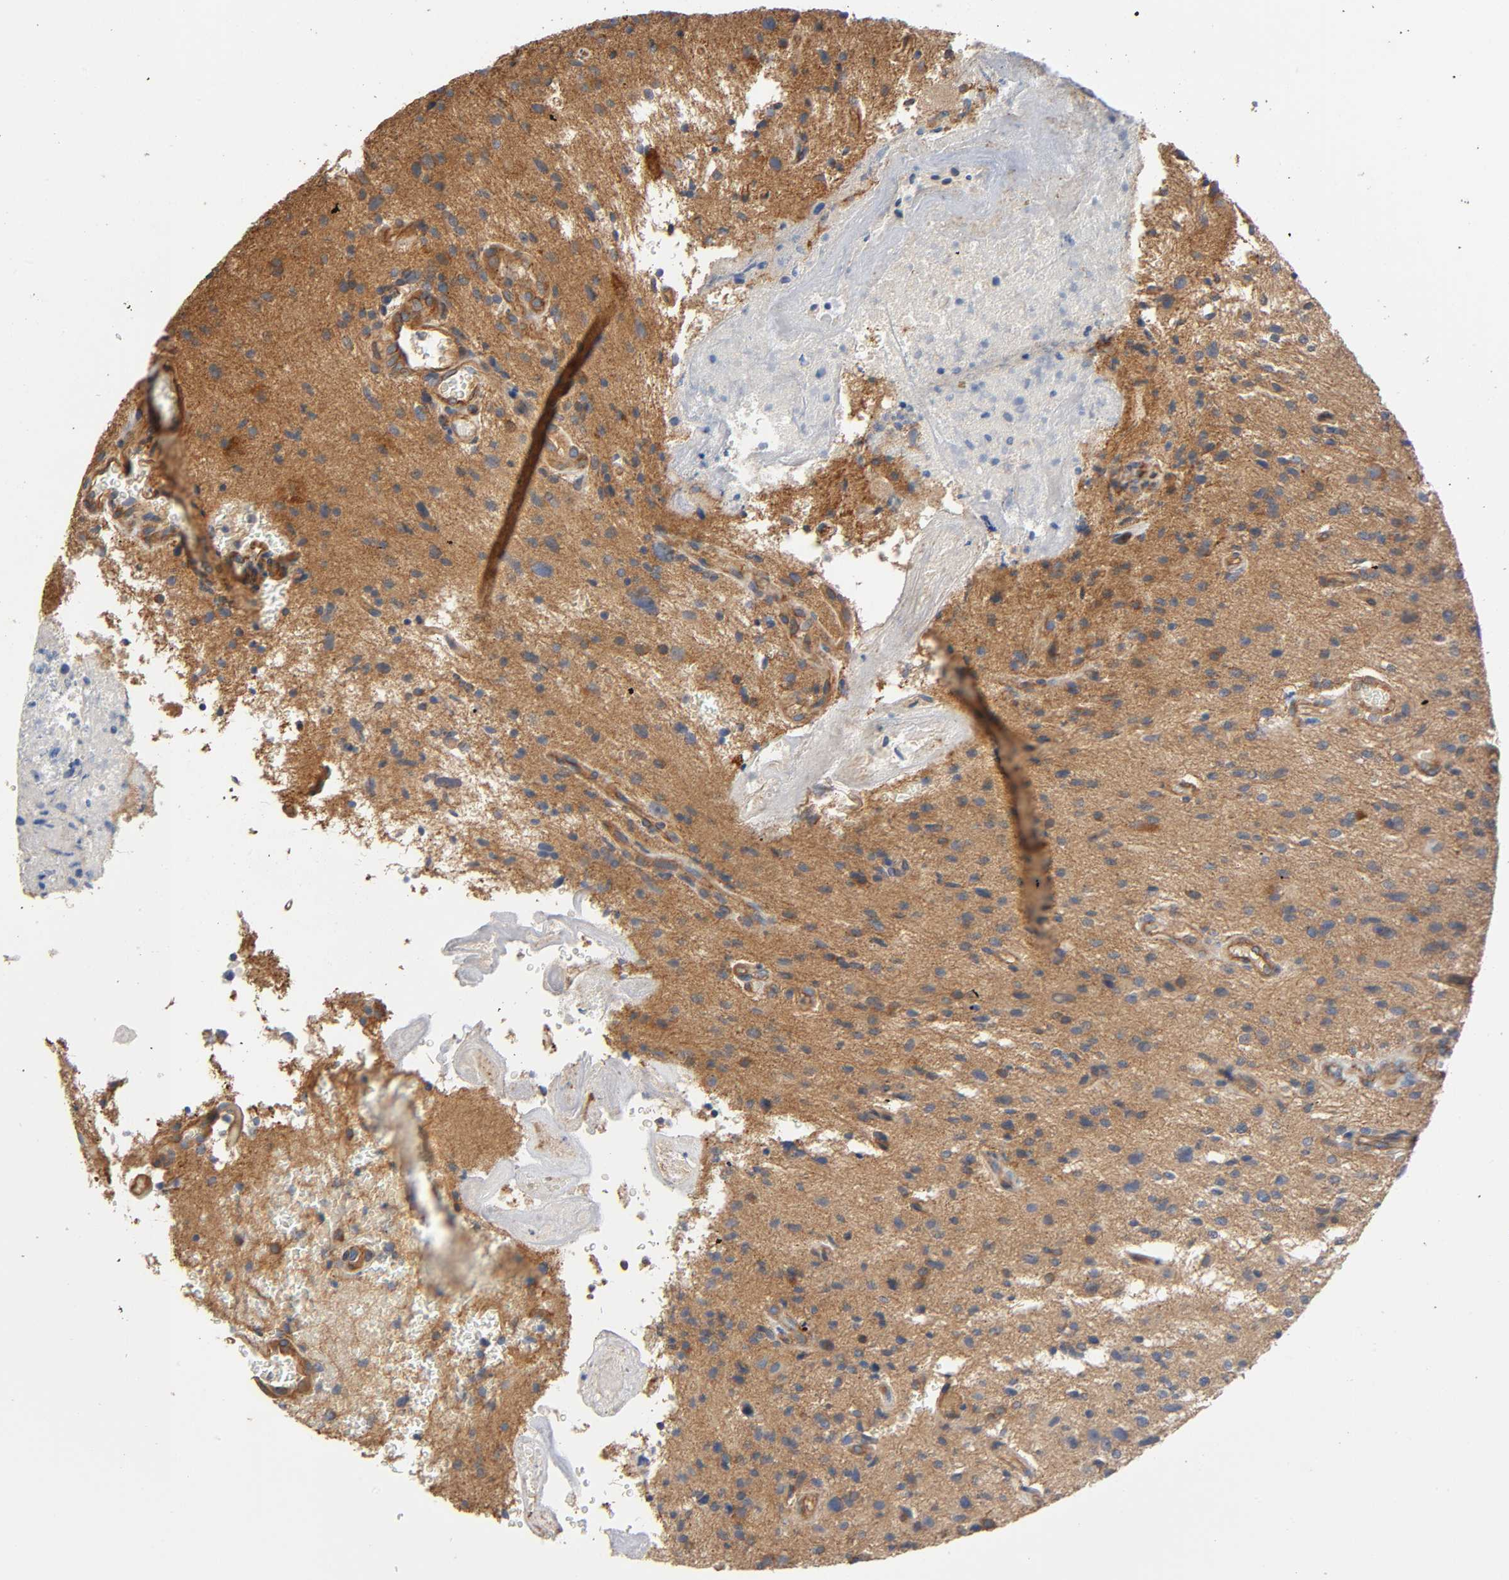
{"staining": {"intensity": "moderate", "quantity": "<25%", "location": "cytoplasmic/membranous"}, "tissue": "glioma", "cell_type": "Tumor cells", "image_type": "cancer", "snomed": [{"axis": "morphology", "description": "Normal tissue, NOS"}, {"axis": "morphology", "description": "Glioma, malignant, High grade"}, {"axis": "topography", "description": "Cerebral cortex"}], "caption": "Glioma stained with DAB immunohistochemistry demonstrates low levels of moderate cytoplasmic/membranous expression in approximately <25% of tumor cells. (Stains: DAB in brown, nuclei in blue, Microscopy: brightfield microscopy at high magnification).", "gene": "MARS1", "patient": {"sex": "male", "age": 75}}